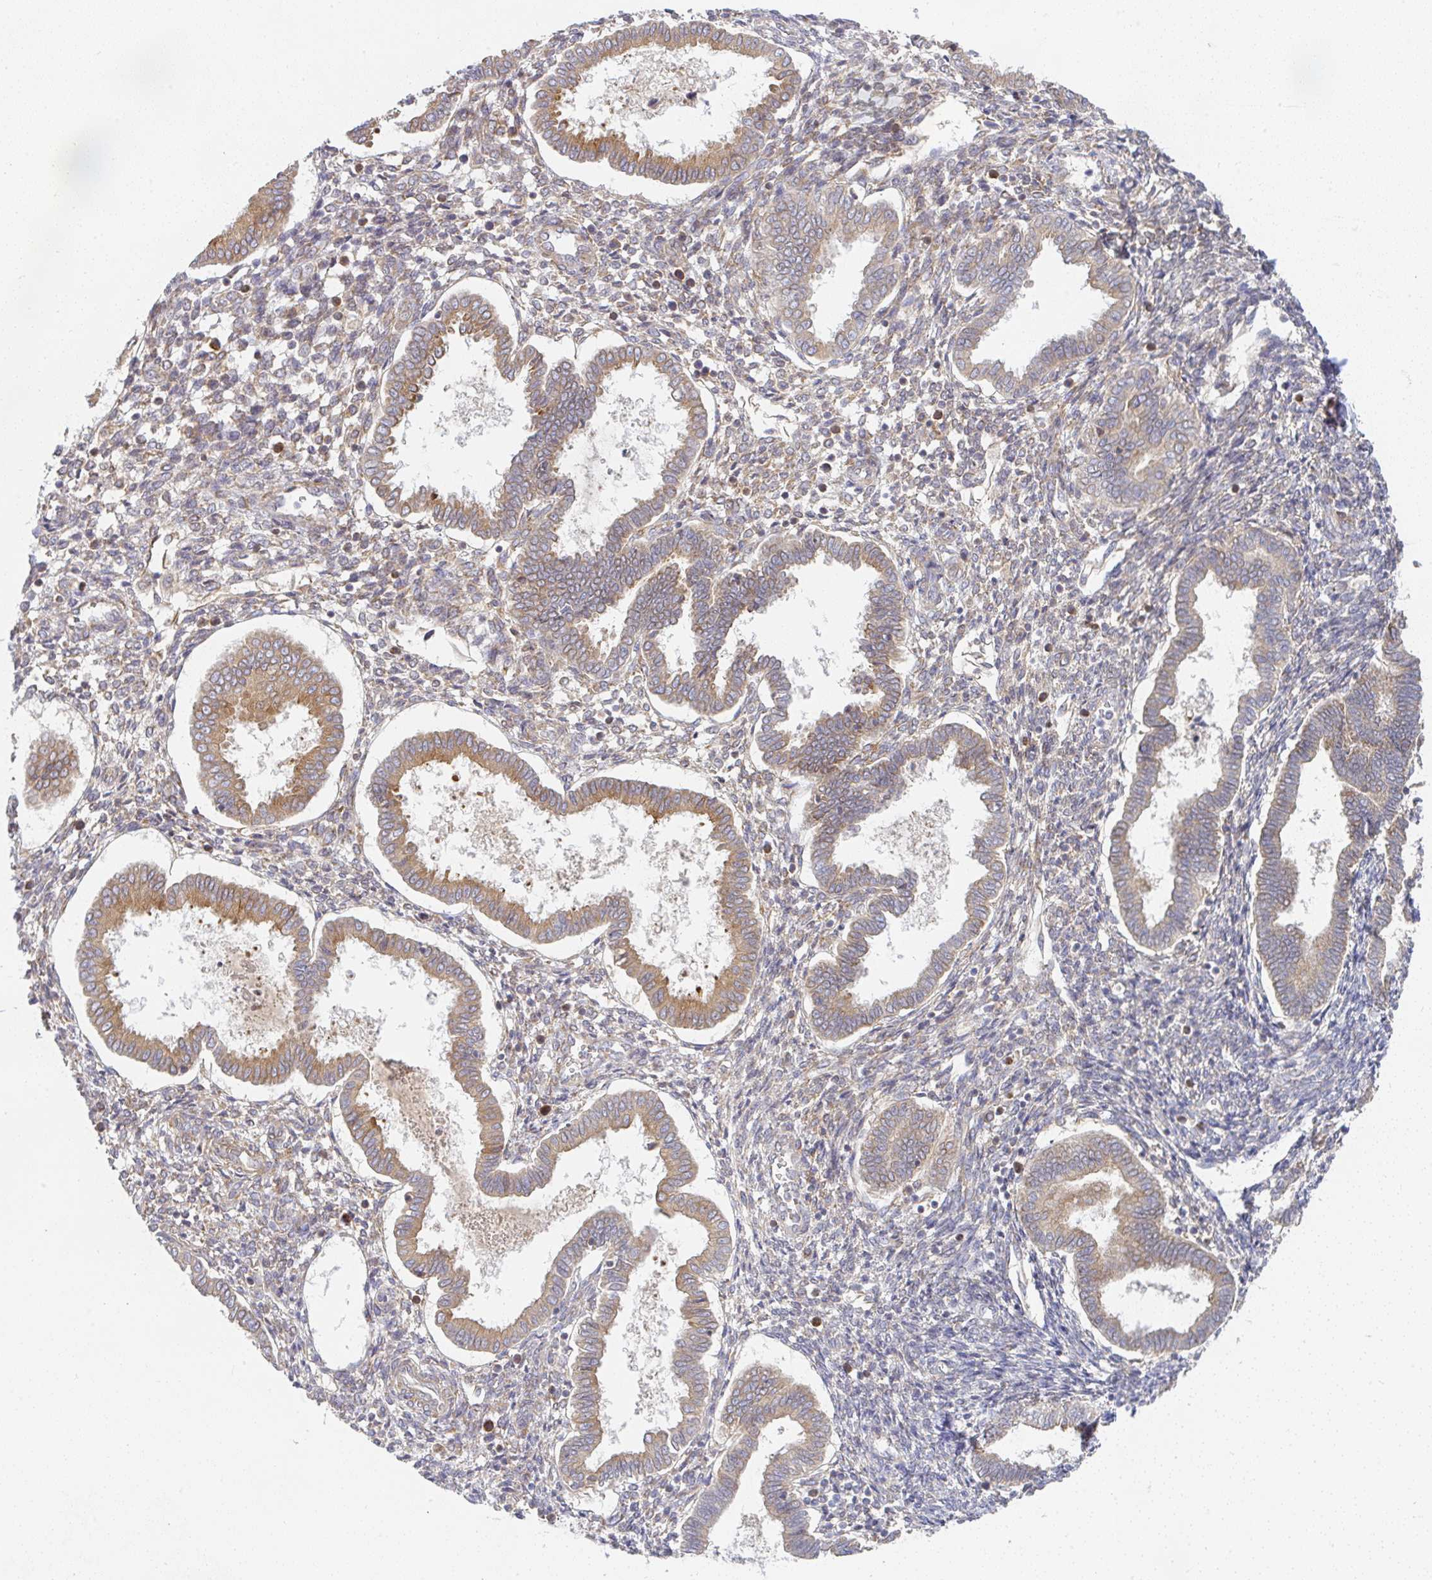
{"staining": {"intensity": "moderate", "quantity": "<25%", "location": "cytoplasmic/membranous"}, "tissue": "endometrium", "cell_type": "Cells in endometrial stroma", "image_type": "normal", "snomed": [{"axis": "morphology", "description": "Normal tissue, NOS"}, {"axis": "topography", "description": "Endometrium"}], "caption": "Immunohistochemistry photomicrograph of normal endometrium: human endometrium stained using immunohistochemistry (IHC) displays low levels of moderate protein expression localized specifically in the cytoplasmic/membranous of cells in endometrial stroma, appearing as a cytoplasmic/membranous brown color.", "gene": "DERL2", "patient": {"sex": "female", "age": 24}}